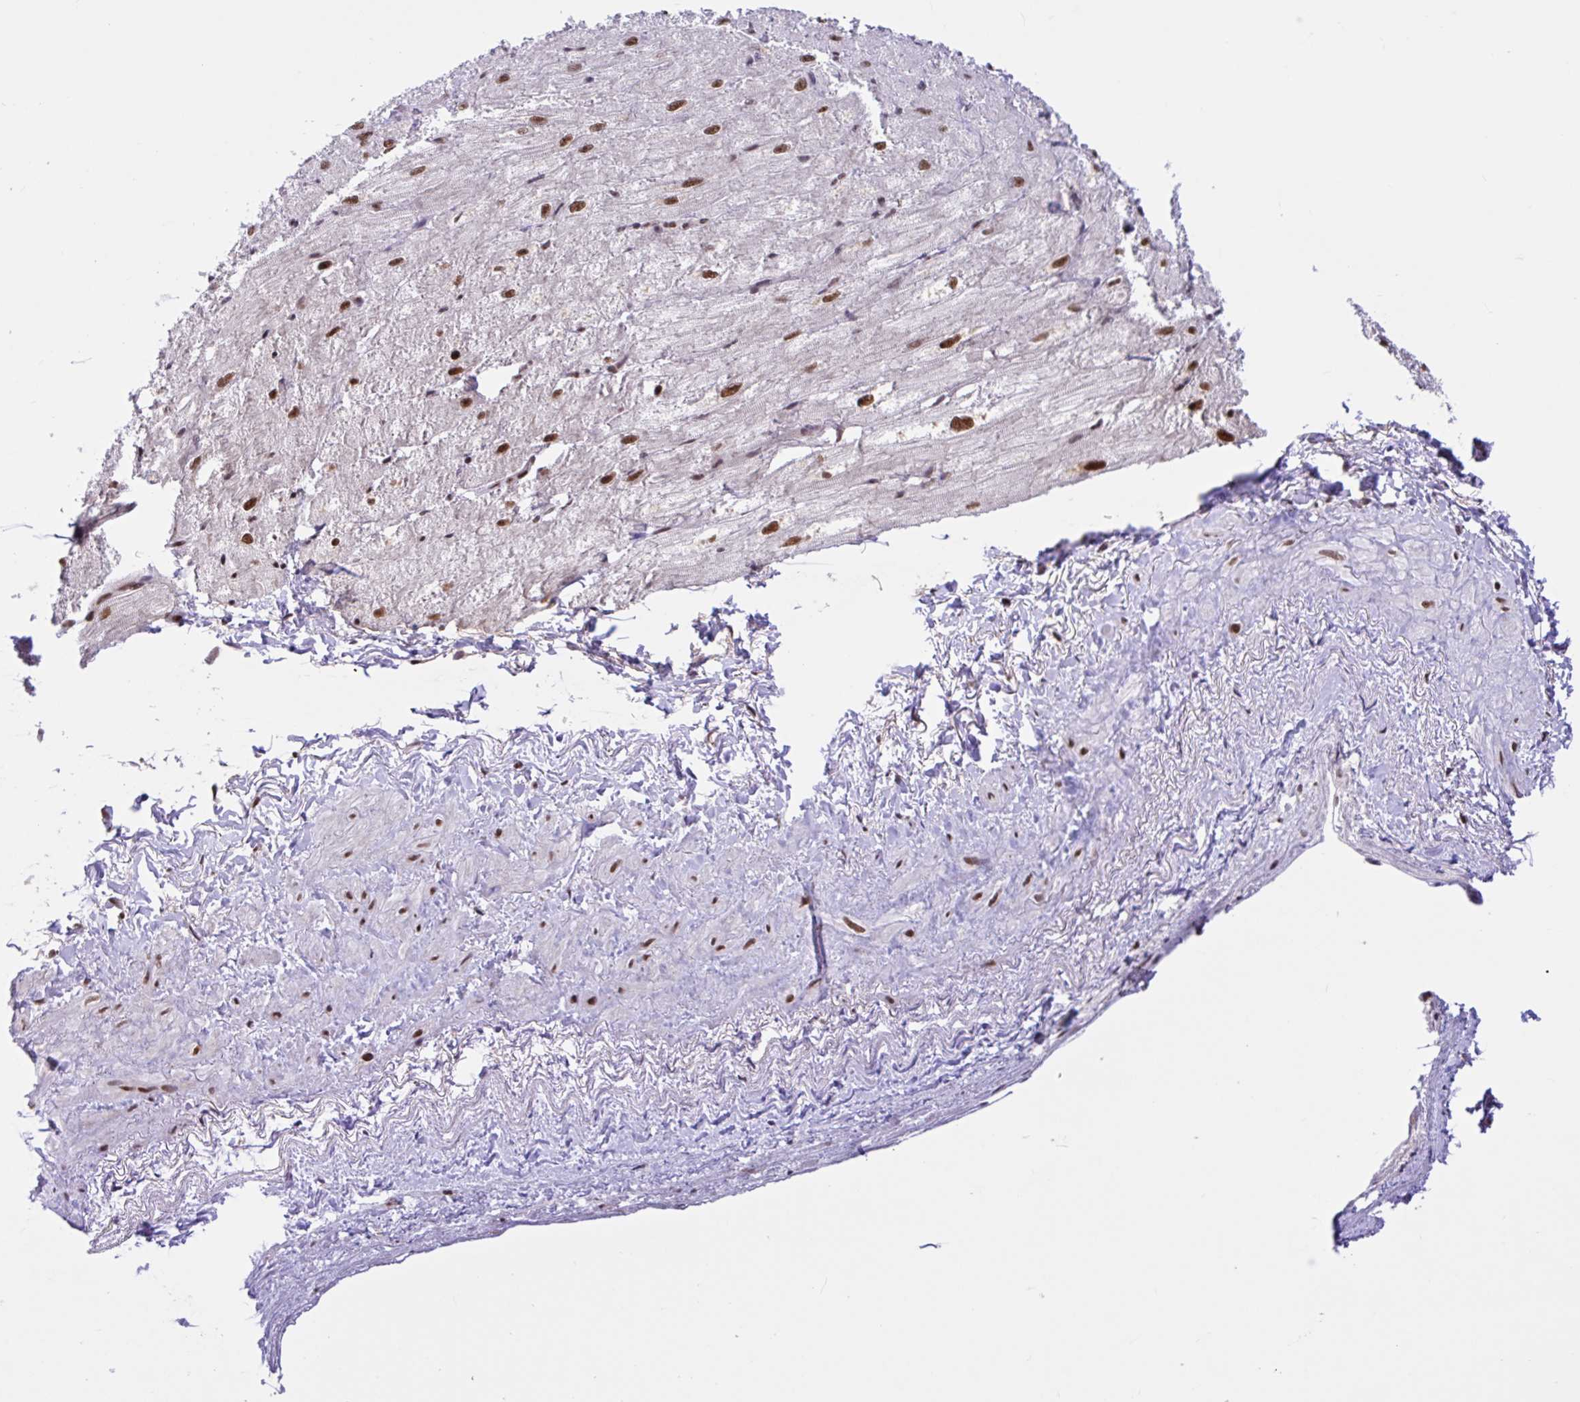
{"staining": {"intensity": "moderate", "quantity": "<25%", "location": "nuclear"}, "tissue": "heart muscle", "cell_type": "Cardiomyocytes", "image_type": "normal", "snomed": [{"axis": "morphology", "description": "Normal tissue, NOS"}, {"axis": "topography", "description": "Heart"}], "caption": "Protein positivity by immunohistochemistry (IHC) reveals moderate nuclear staining in approximately <25% of cardiomyocytes in normal heart muscle.", "gene": "CCDC12", "patient": {"sex": "male", "age": 62}}